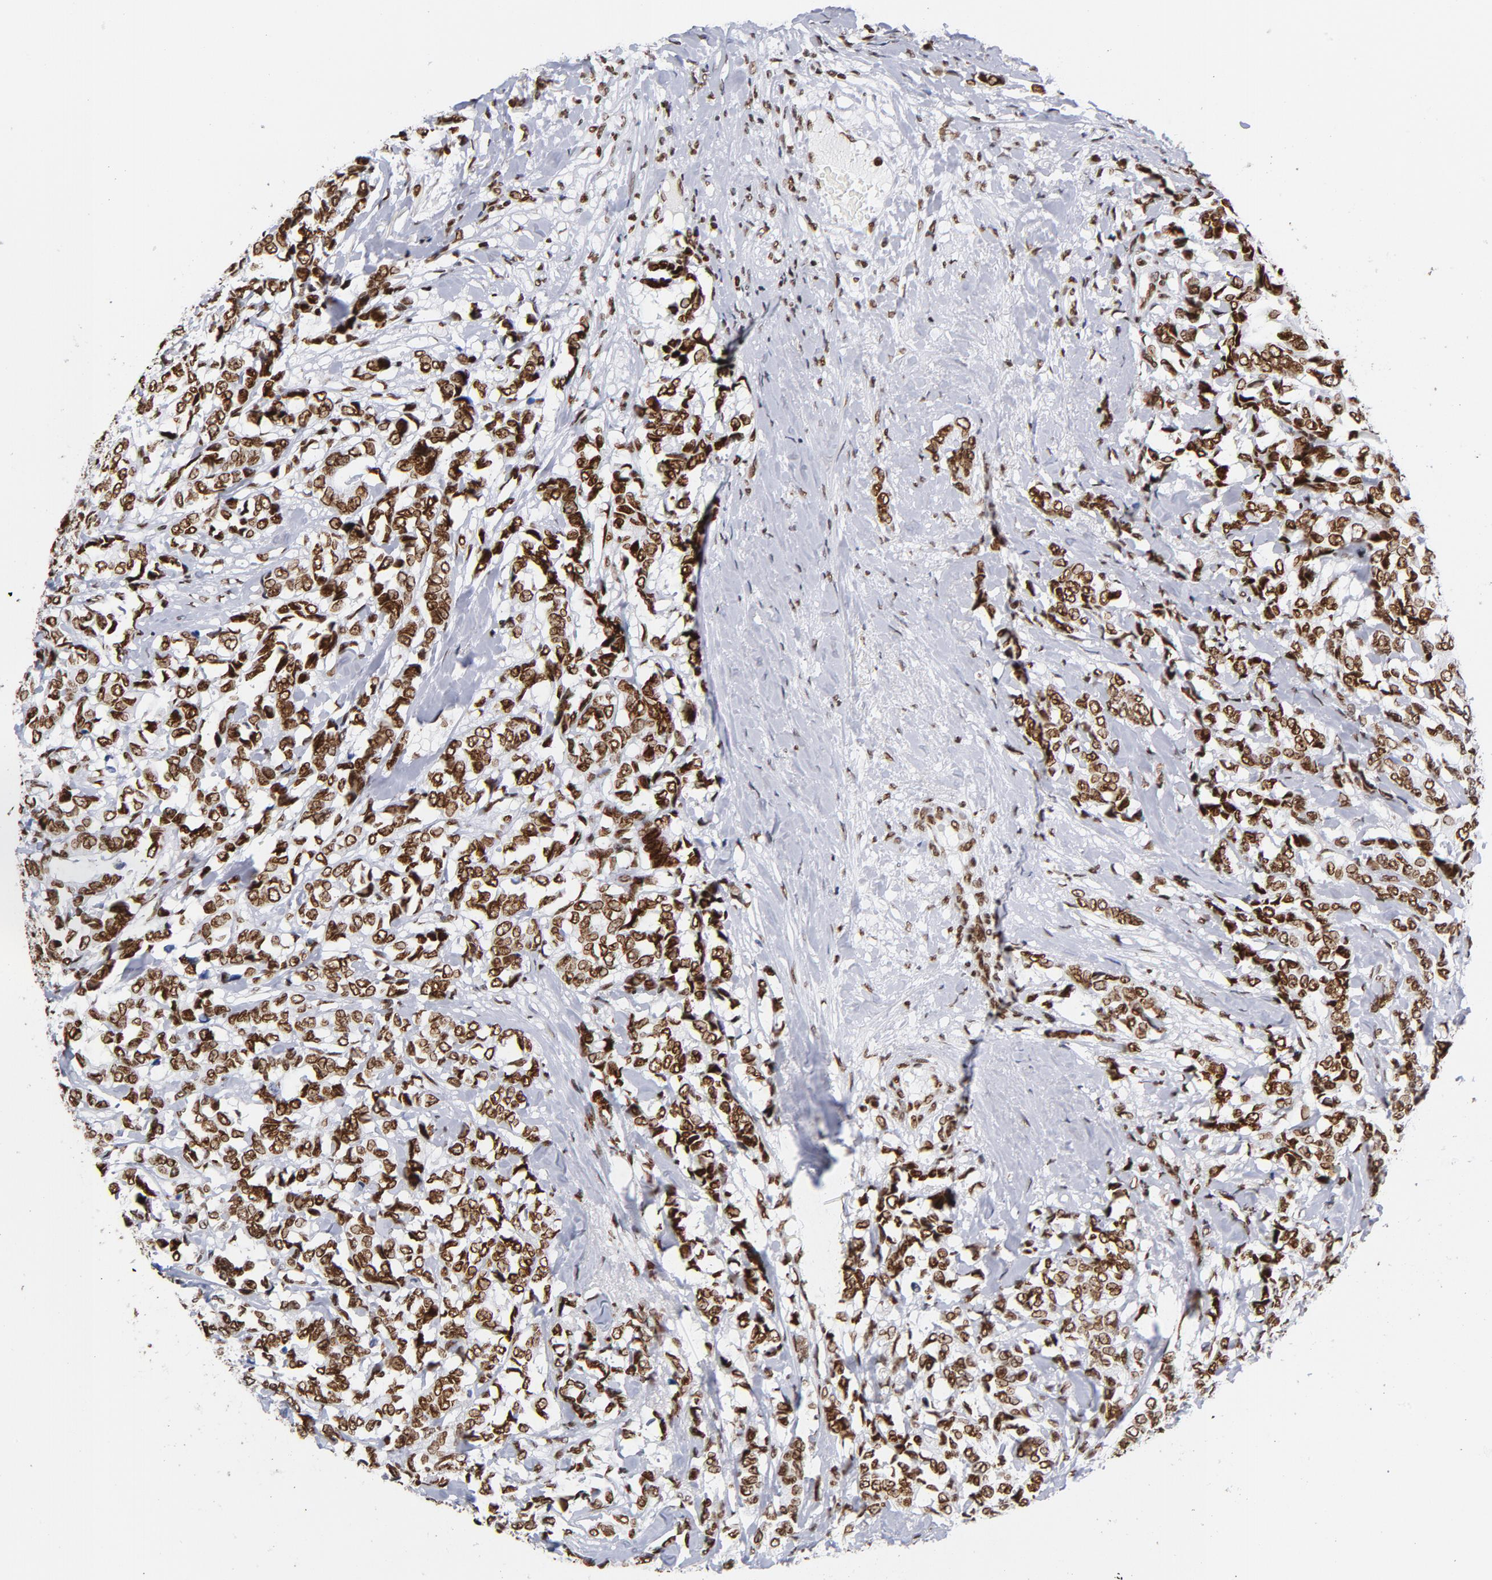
{"staining": {"intensity": "strong", "quantity": ">75%", "location": "cytoplasmic/membranous,nuclear"}, "tissue": "breast cancer", "cell_type": "Tumor cells", "image_type": "cancer", "snomed": [{"axis": "morphology", "description": "Duct carcinoma"}, {"axis": "topography", "description": "Breast"}], "caption": "This is a micrograph of immunohistochemistry (IHC) staining of breast cancer, which shows strong staining in the cytoplasmic/membranous and nuclear of tumor cells.", "gene": "TOP2B", "patient": {"sex": "female", "age": 87}}